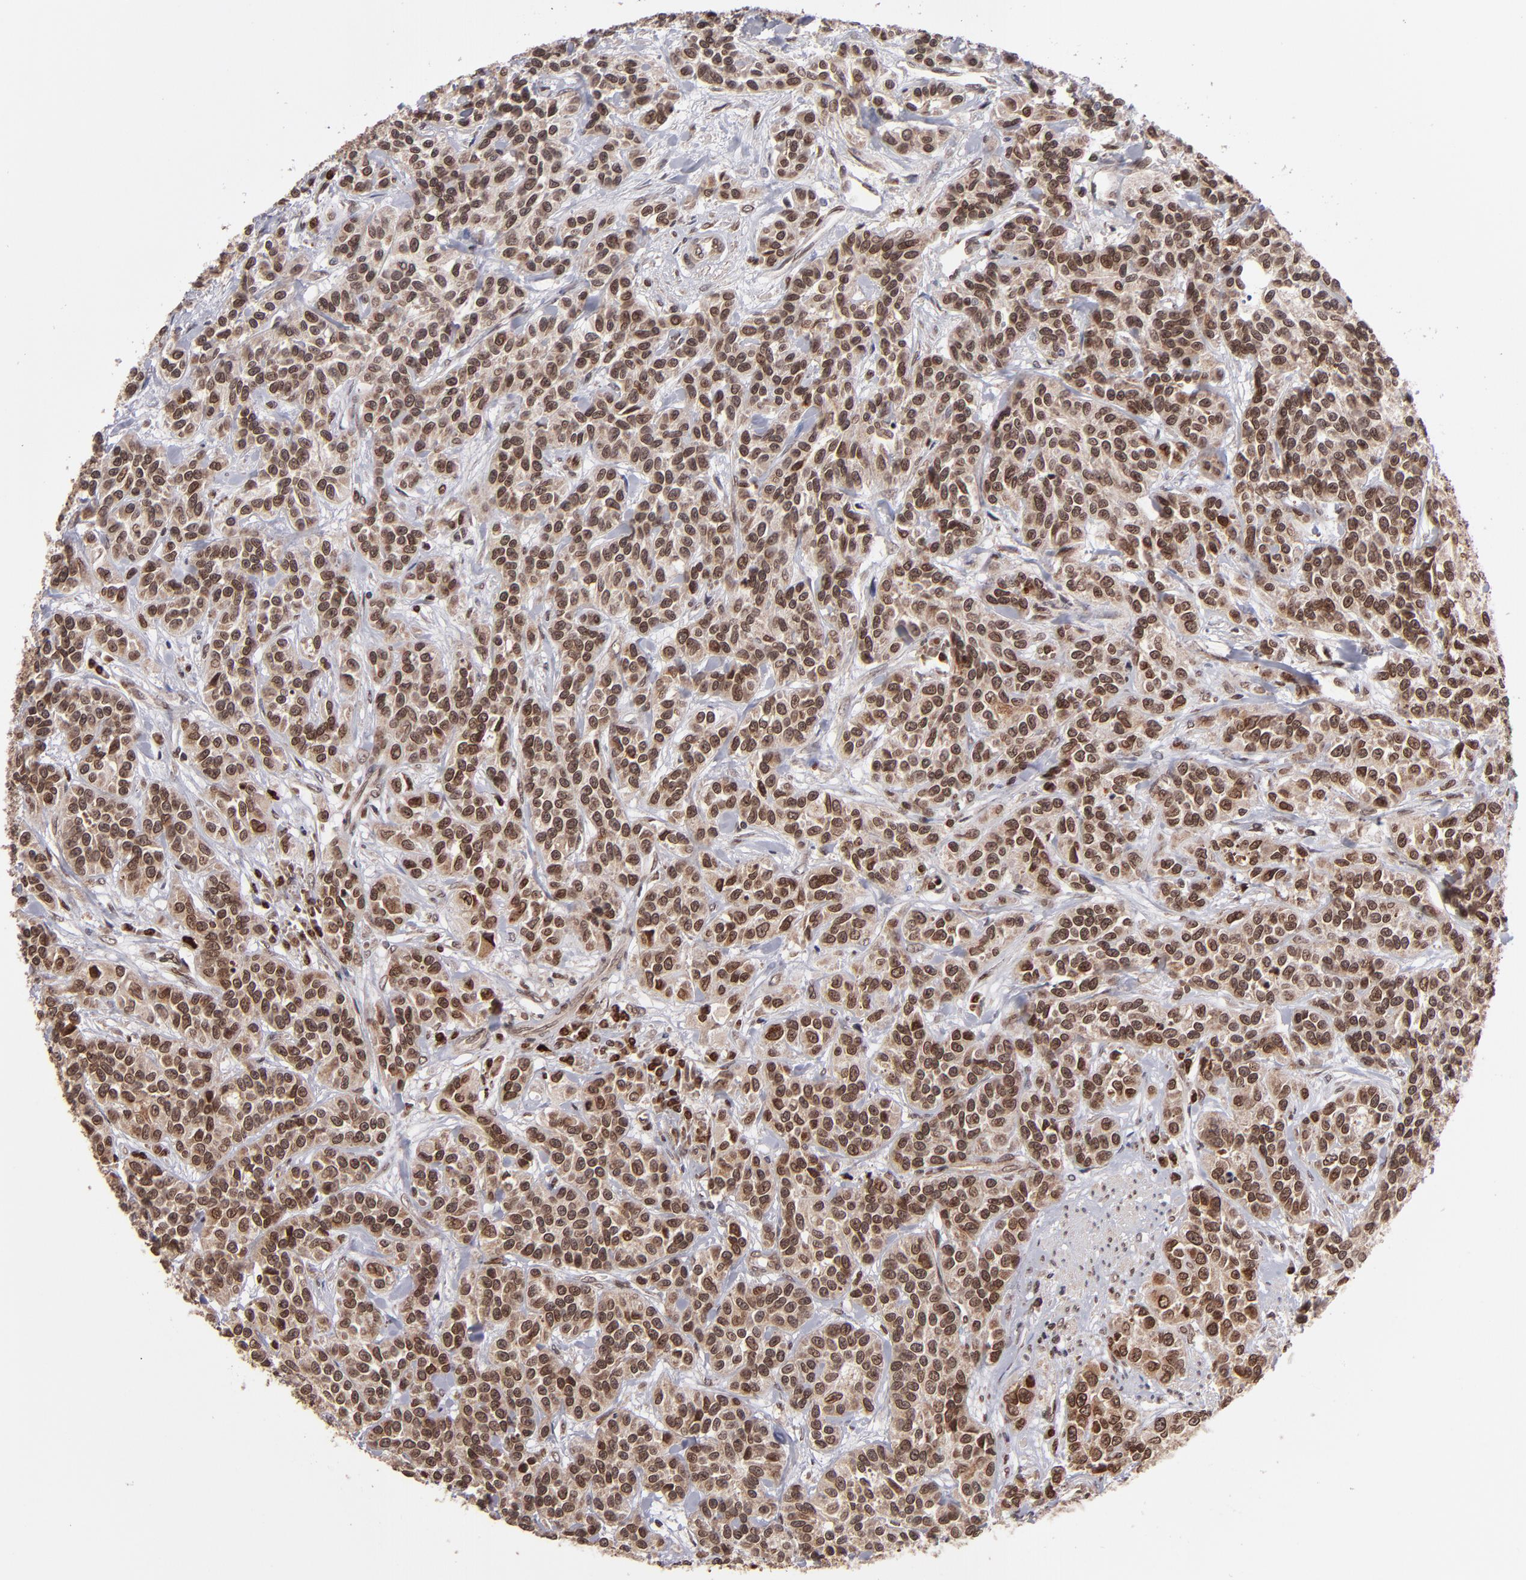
{"staining": {"intensity": "moderate", "quantity": ">75%", "location": "cytoplasmic/membranous,nuclear"}, "tissue": "urothelial cancer", "cell_type": "Tumor cells", "image_type": "cancer", "snomed": [{"axis": "morphology", "description": "Urothelial carcinoma, High grade"}, {"axis": "topography", "description": "Urinary bladder"}], "caption": "Moderate cytoplasmic/membranous and nuclear protein positivity is identified in approximately >75% of tumor cells in urothelial cancer.", "gene": "TOP1MT", "patient": {"sex": "female", "age": 81}}